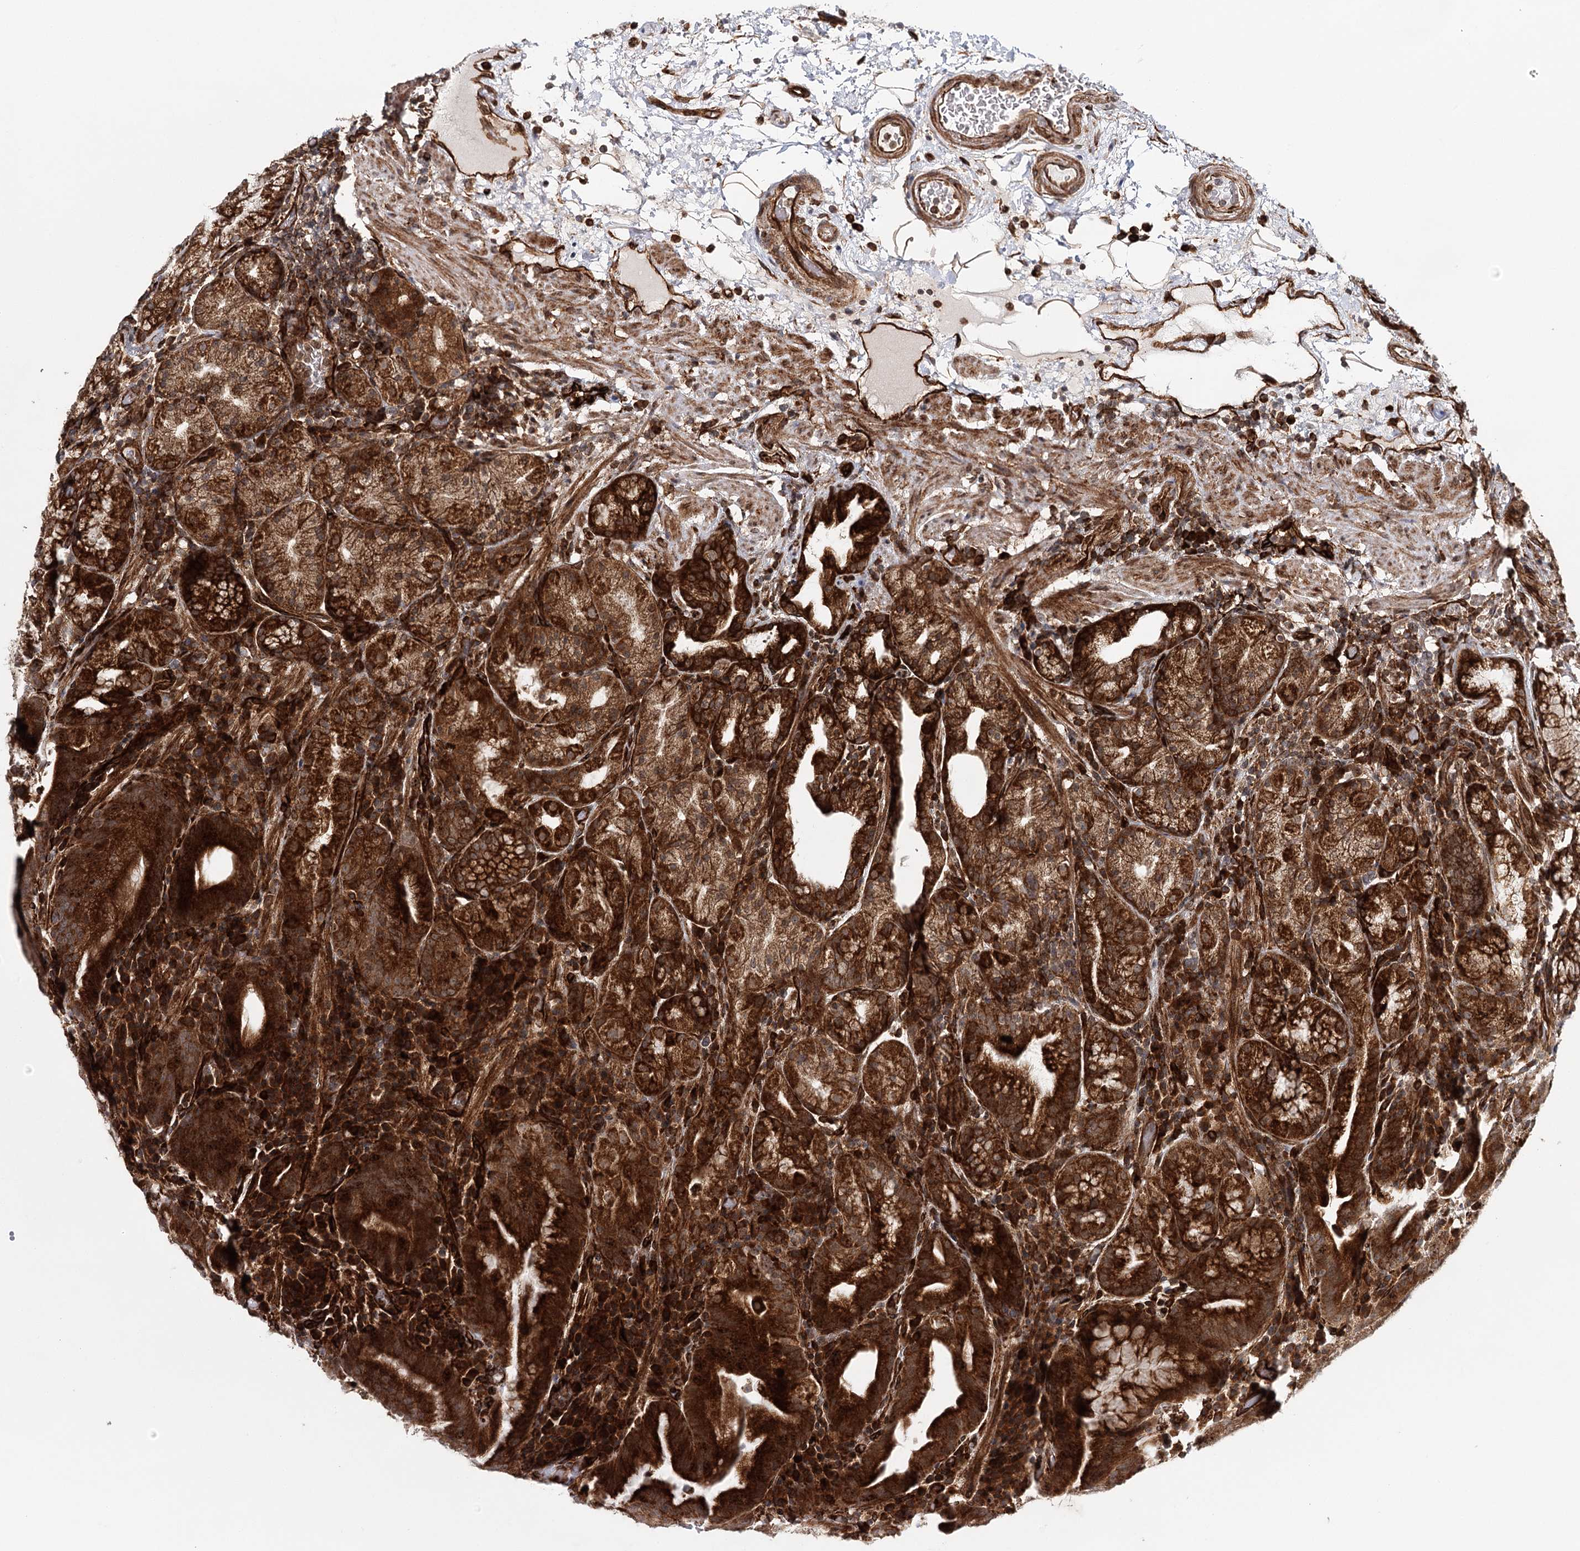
{"staining": {"intensity": "strong", "quantity": ">75%", "location": "cytoplasmic/membranous,nuclear"}, "tissue": "stomach", "cell_type": "Glandular cells", "image_type": "normal", "snomed": [{"axis": "morphology", "description": "Normal tissue, NOS"}, {"axis": "morphology", "description": "Inflammation, NOS"}, {"axis": "topography", "description": "Stomach"}], "caption": "High-power microscopy captured an IHC photomicrograph of benign stomach, revealing strong cytoplasmic/membranous,nuclear expression in approximately >75% of glandular cells. The protein of interest is shown in brown color, while the nuclei are stained blue.", "gene": "MKNK1", "patient": {"sex": "male", "age": 79}}